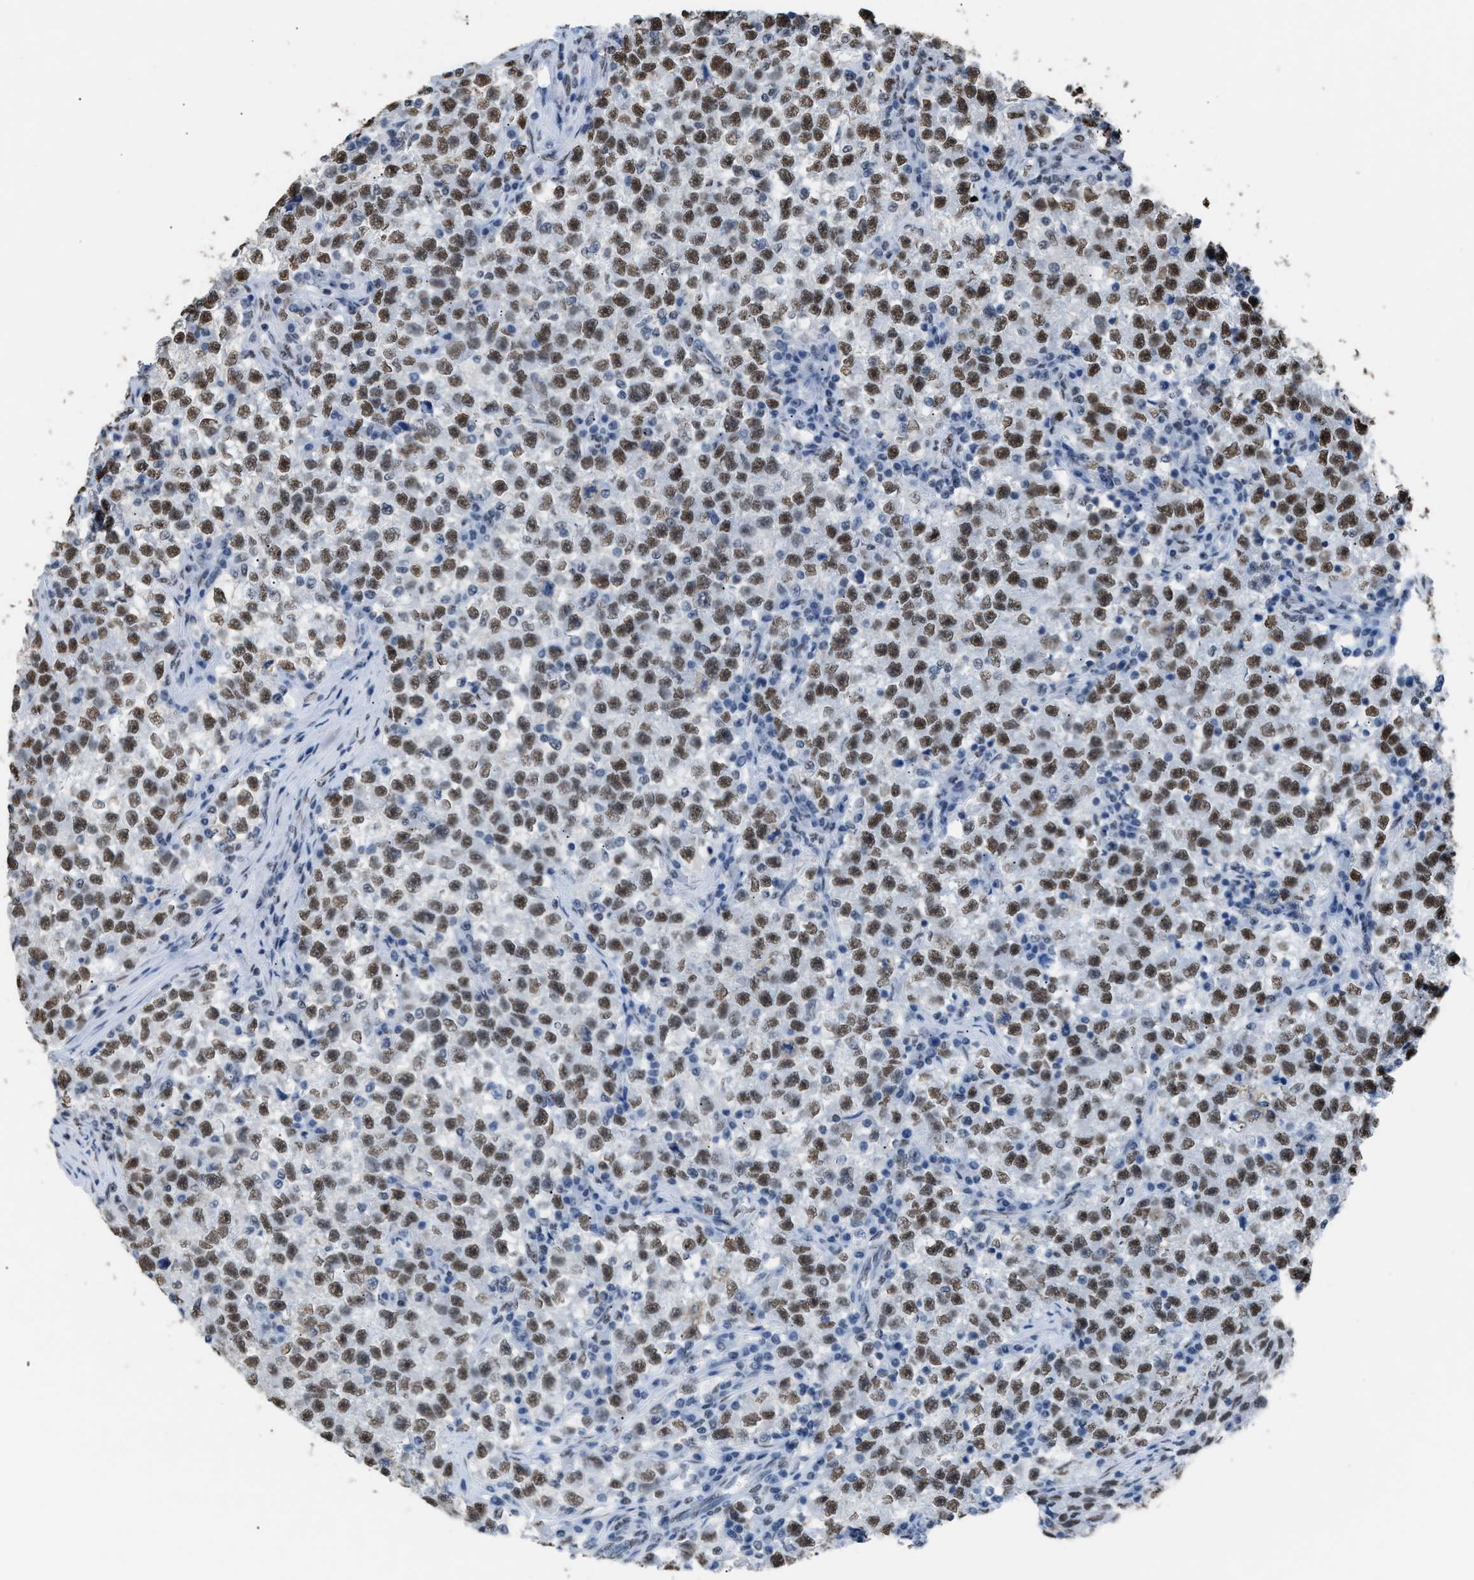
{"staining": {"intensity": "moderate", "quantity": ">75%", "location": "nuclear"}, "tissue": "testis cancer", "cell_type": "Tumor cells", "image_type": "cancer", "snomed": [{"axis": "morphology", "description": "Seminoma, NOS"}, {"axis": "topography", "description": "Testis"}], "caption": "Testis cancer (seminoma) was stained to show a protein in brown. There is medium levels of moderate nuclear expression in approximately >75% of tumor cells.", "gene": "CCAR2", "patient": {"sex": "male", "age": 22}}